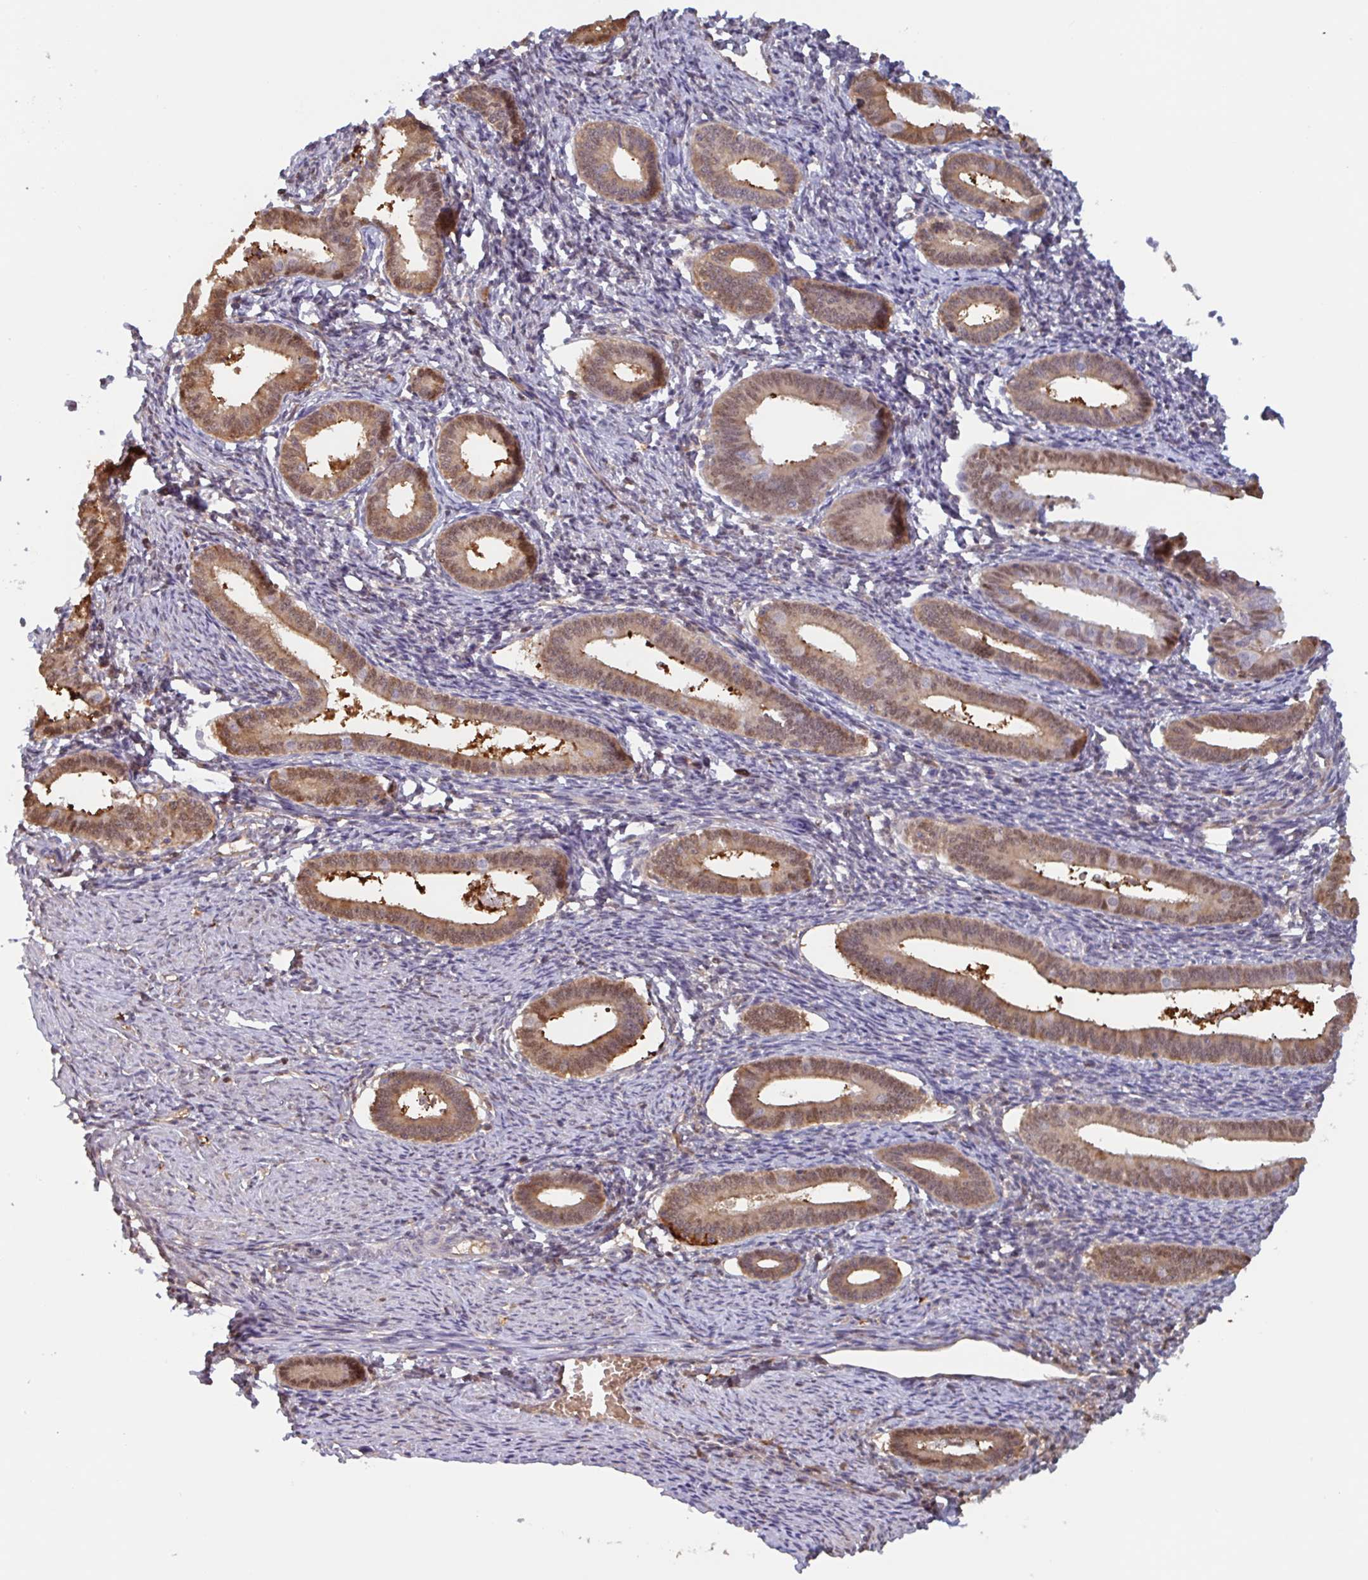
{"staining": {"intensity": "negative", "quantity": "none", "location": "none"}, "tissue": "endometrium", "cell_type": "Cells in endometrial stroma", "image_type": "normal", "snomed": [{"axis": "morphology", "description": "Normal tissue, NOS"}, {"axis": "topography", "description": "Endometrium"}], "caption": "Protein analysis of benign endometrium exhibits no significant expression in cells in endometrial stroma.", "gene": "OTOP2", "patient": {"sex": "female", "age": 41}}